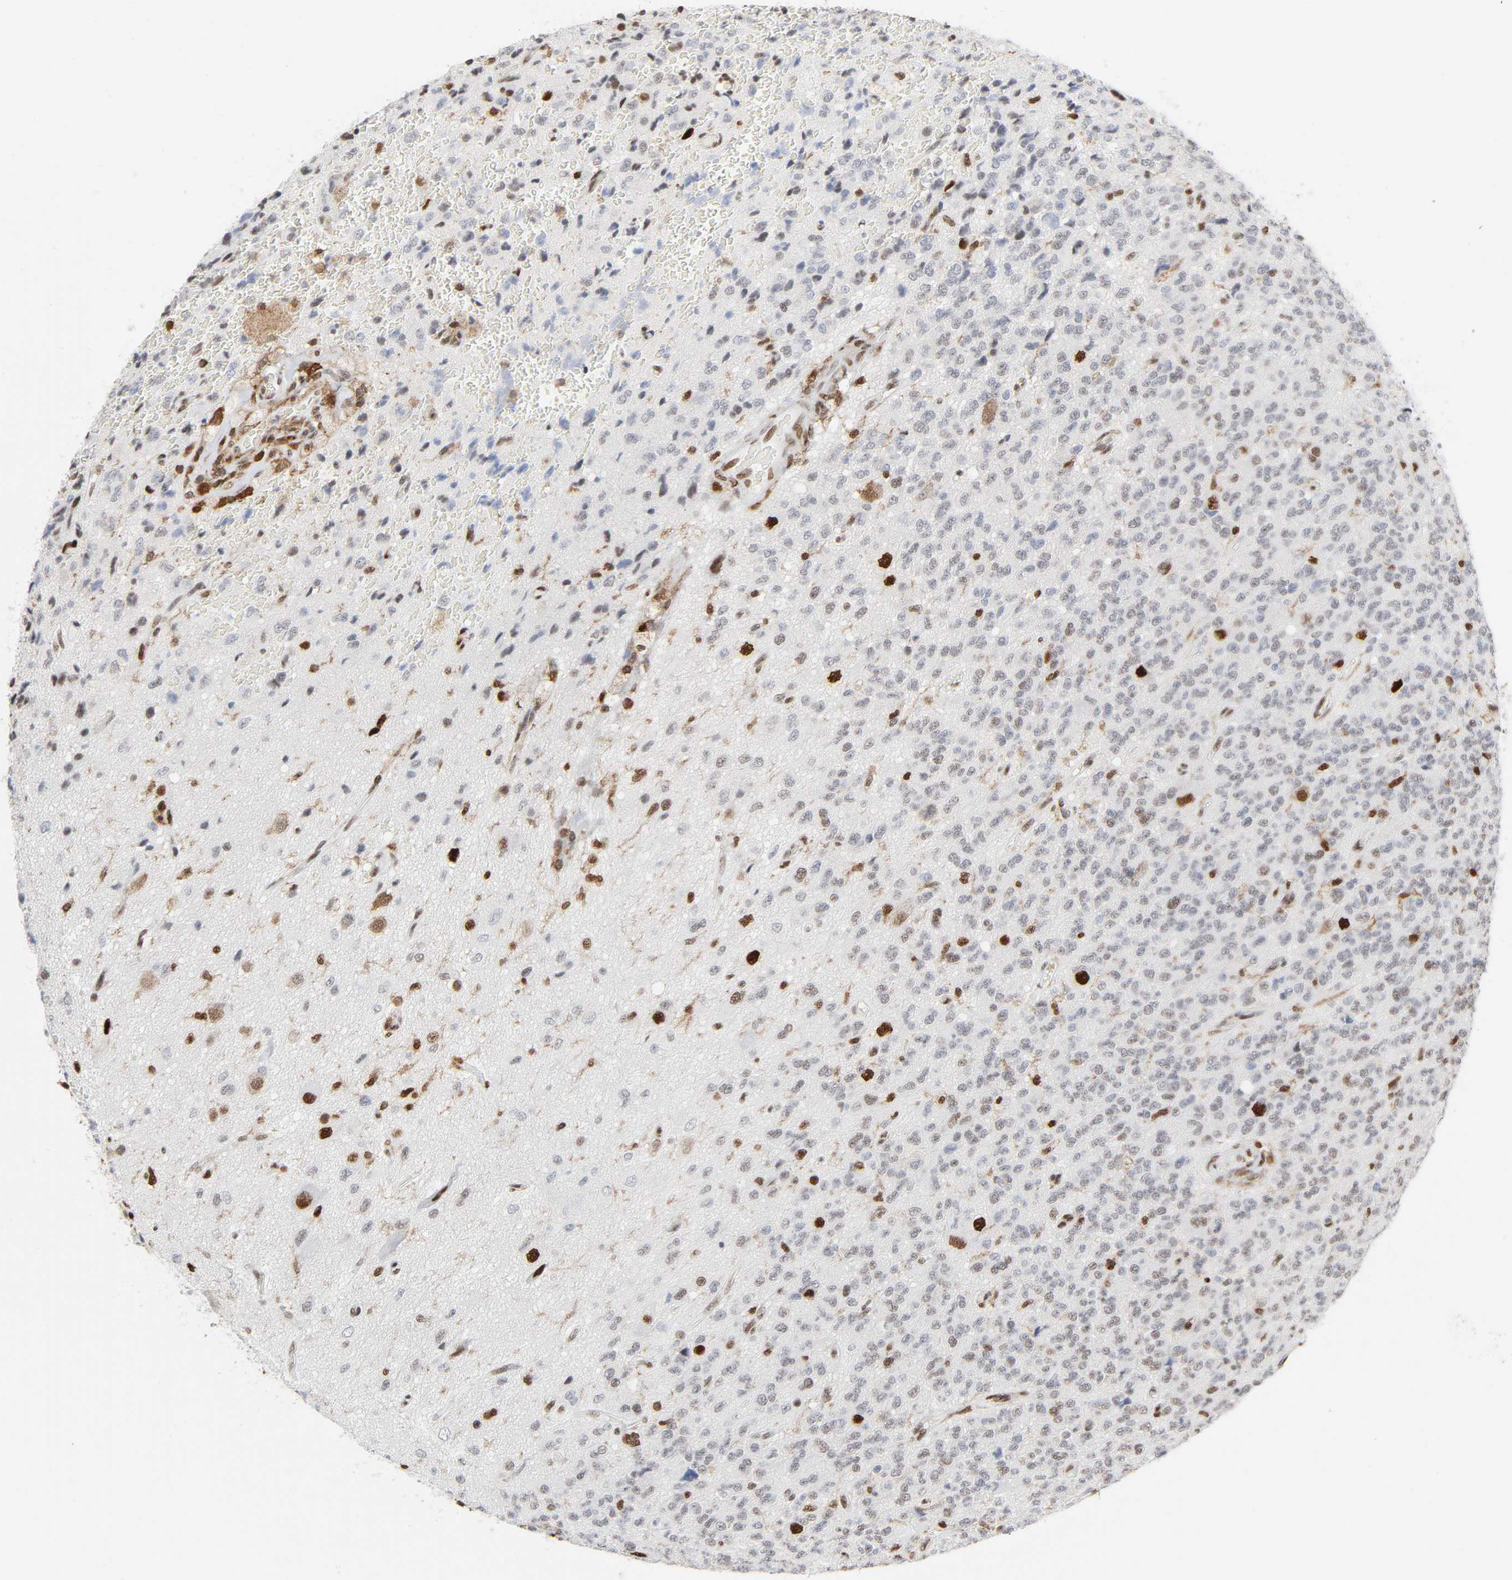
{"staining": {"intensity": "moderate", "quantity": "25%-75%", "location": "nuclear"}, "tissue": "glioma", "cell_type": "Tumor cells", "image_type": "cancer", "snomed": [{"axis": "morphology", "description": "Glioma, malignant, High grade"}, {"axis": "topography", "description": "pancreas cauda"}], "caption": "A brown stain labels moderate nuclear expression of a protein in human high-grade glioma (malignant) tumor cells.", "gene": "WAS", "patient": {"sex": "male", "age": 60}}